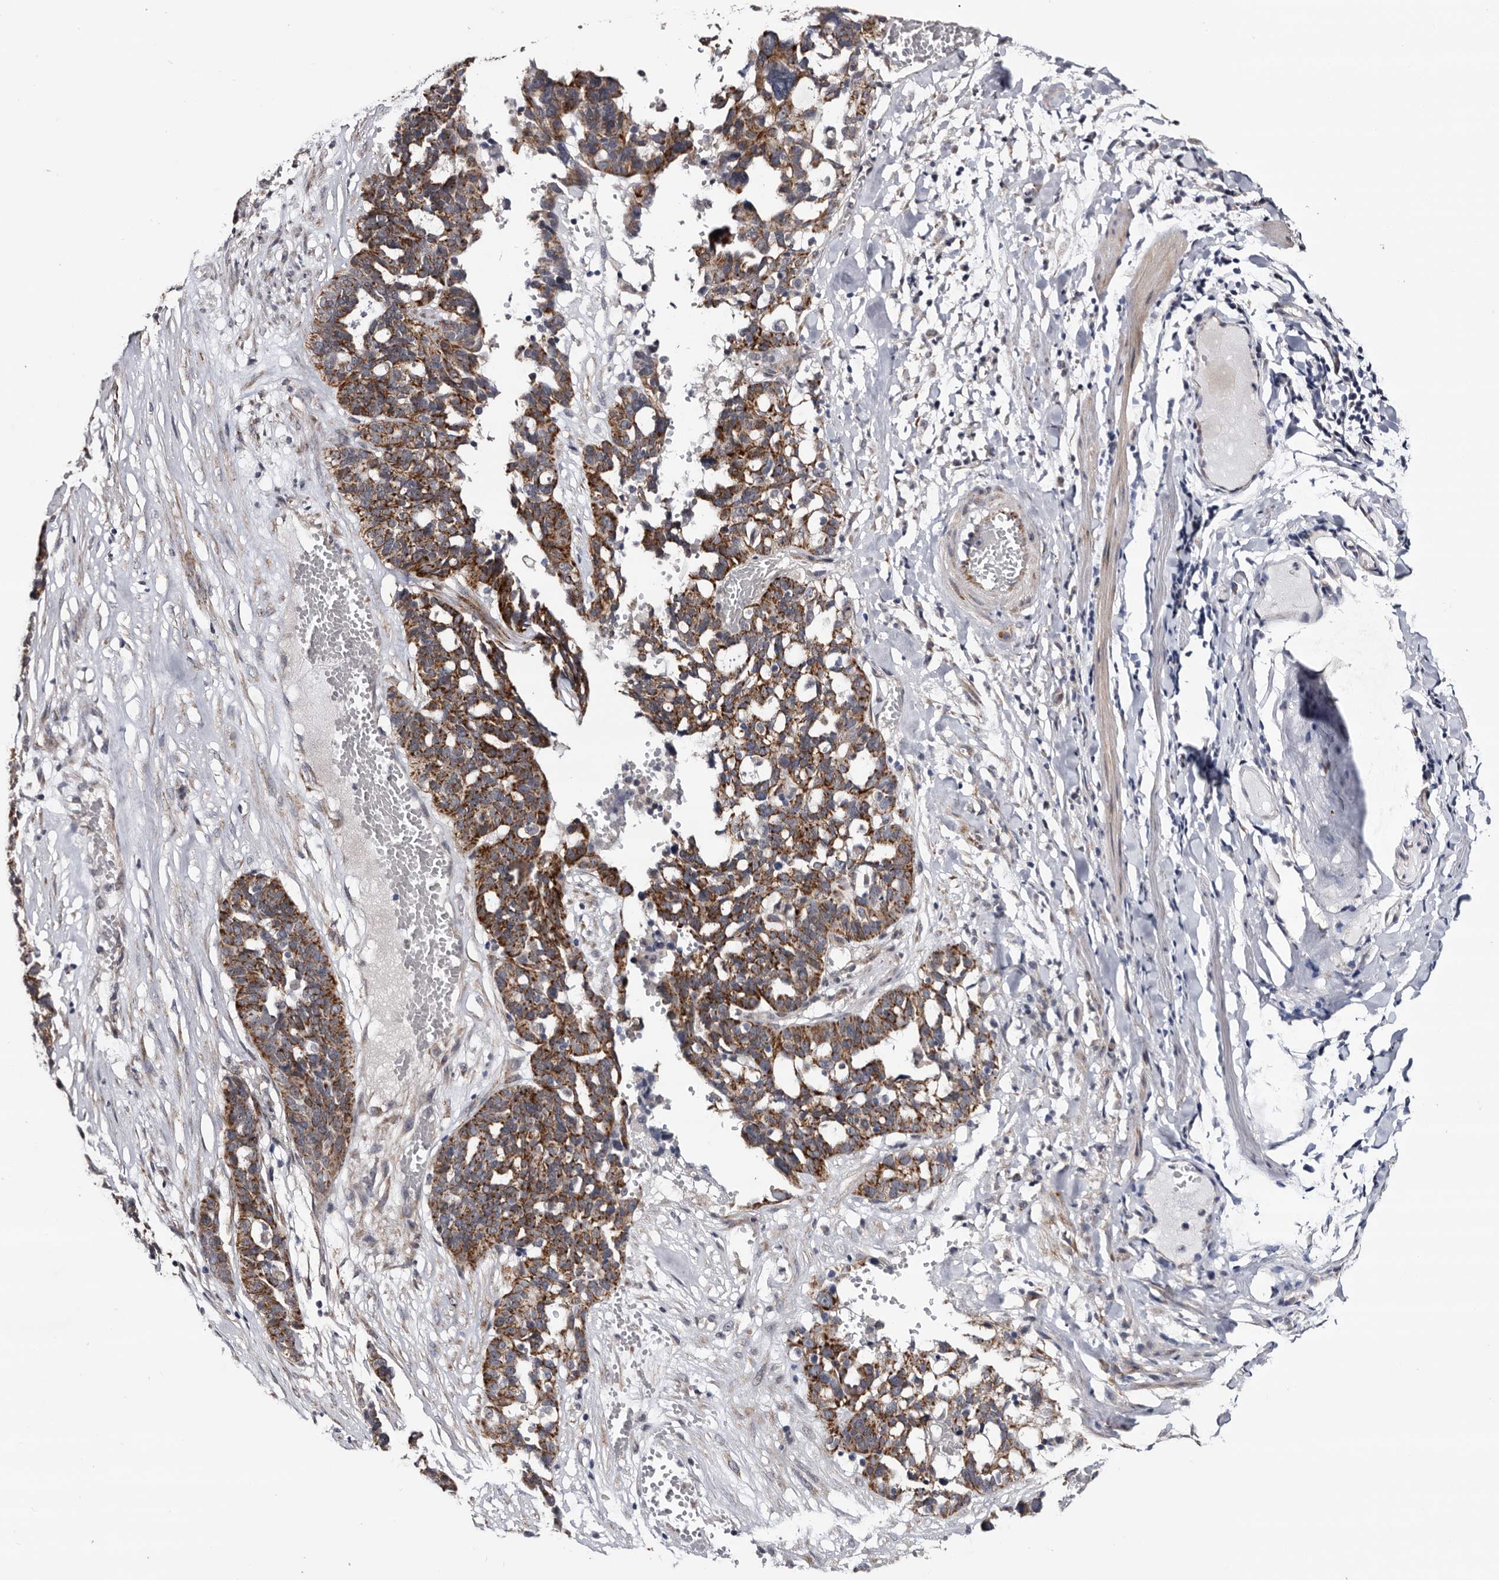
{"staining": {"intensity": "strong", "quantity": ">75%", "location": "cytoplasmic/membranous"}, "tissue": "ovarian cancer", "cell_type": "Tumor cells", "image_type": "cancer", "snomed": [{"axis": "morphology", "description": "Cystadenocarcinoma, serous, NOS"}, {"axis": "topography", "description": "Ovary"}], "caption": "Strong cytoplasmic/membranous expression for a protein is seen in about >75% of tumor cells of ovarian cancer using IHC.", "gene": "ARMCX2", "patient": {"sex": "female", "age": 59}}